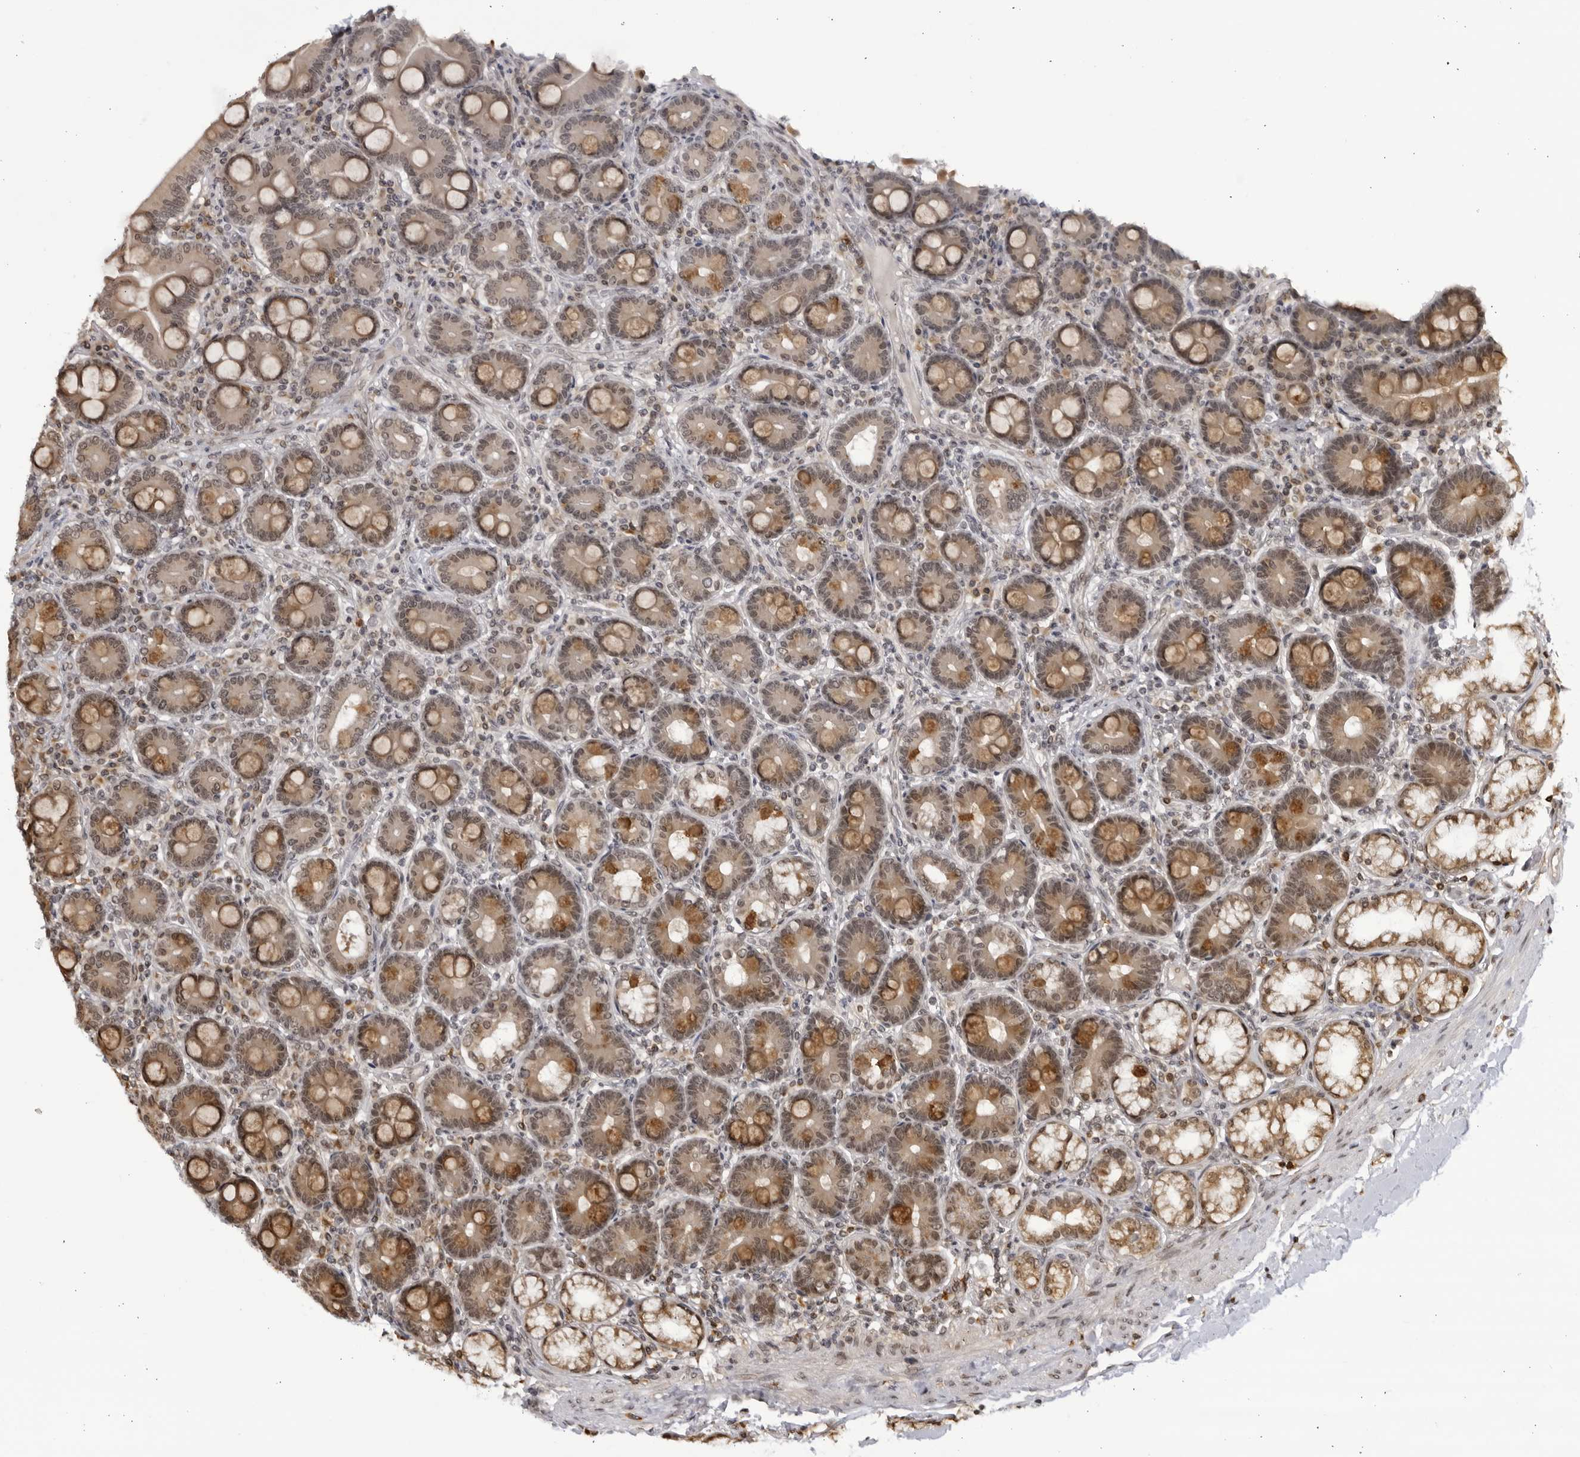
{"staining": {"intensity": "moderate", "quantity": "25%-75%", "location": "cytoplasmic/membranous"}, "tissue": "duodenum", "cell_type": "Glandular cells", "image_type": "normal", "snomed": [{"axis": "morphology", "description": "Normal tissue, NOS"}, {"axis": "topography", "description": "Duodenum"}], "caption": "Immunohistochemistry photomicrograph of unremarkable human duodenum stained for a protein (brown), which exhibits medium levels of moderate cytoplasmic/membranous staining in about 25%-75% of glandular cells.", "gene": "RASGEF1C", "patient": {"sex": "male", "age": 50}}